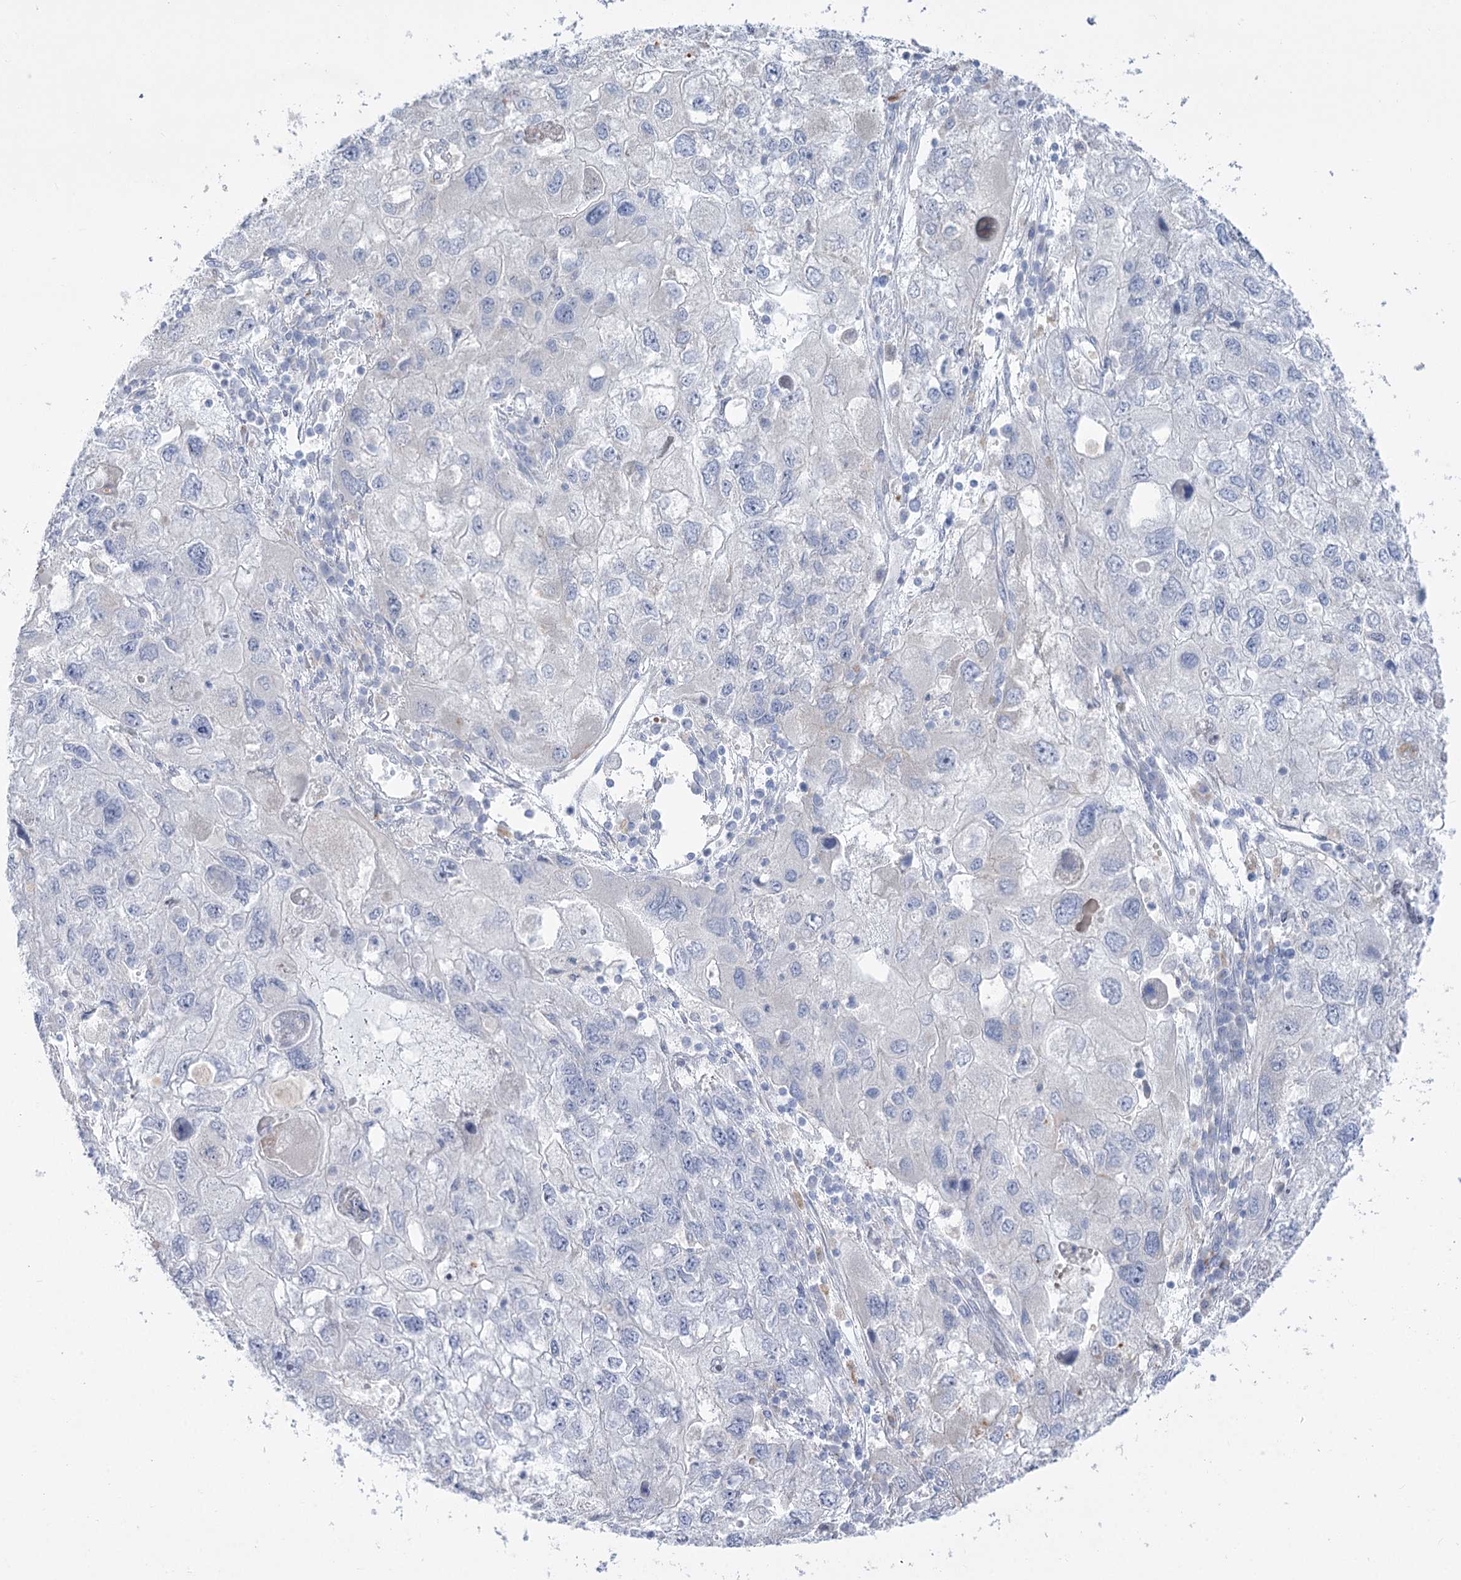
{"staining": {"intensity": "negative", "quantity": "none", "location": "none"}, "tissue": "endometrial cancer", "cell_type": "Tumor cells", "image_type": "cancer", "snomed": [{"axis": "morphology", "description": "Adenocarcinoma, NOS"}, {"axis": "topography", "description": "Endometrium"}], "caption": "Human endometrial cancer (adenocarcinoma) stained for a protein using immunohistochemistry (IHC) exhibits no staining in tumor cells.", "gene": "SIAE", "patient": {"sex": "female", "age": 49}}